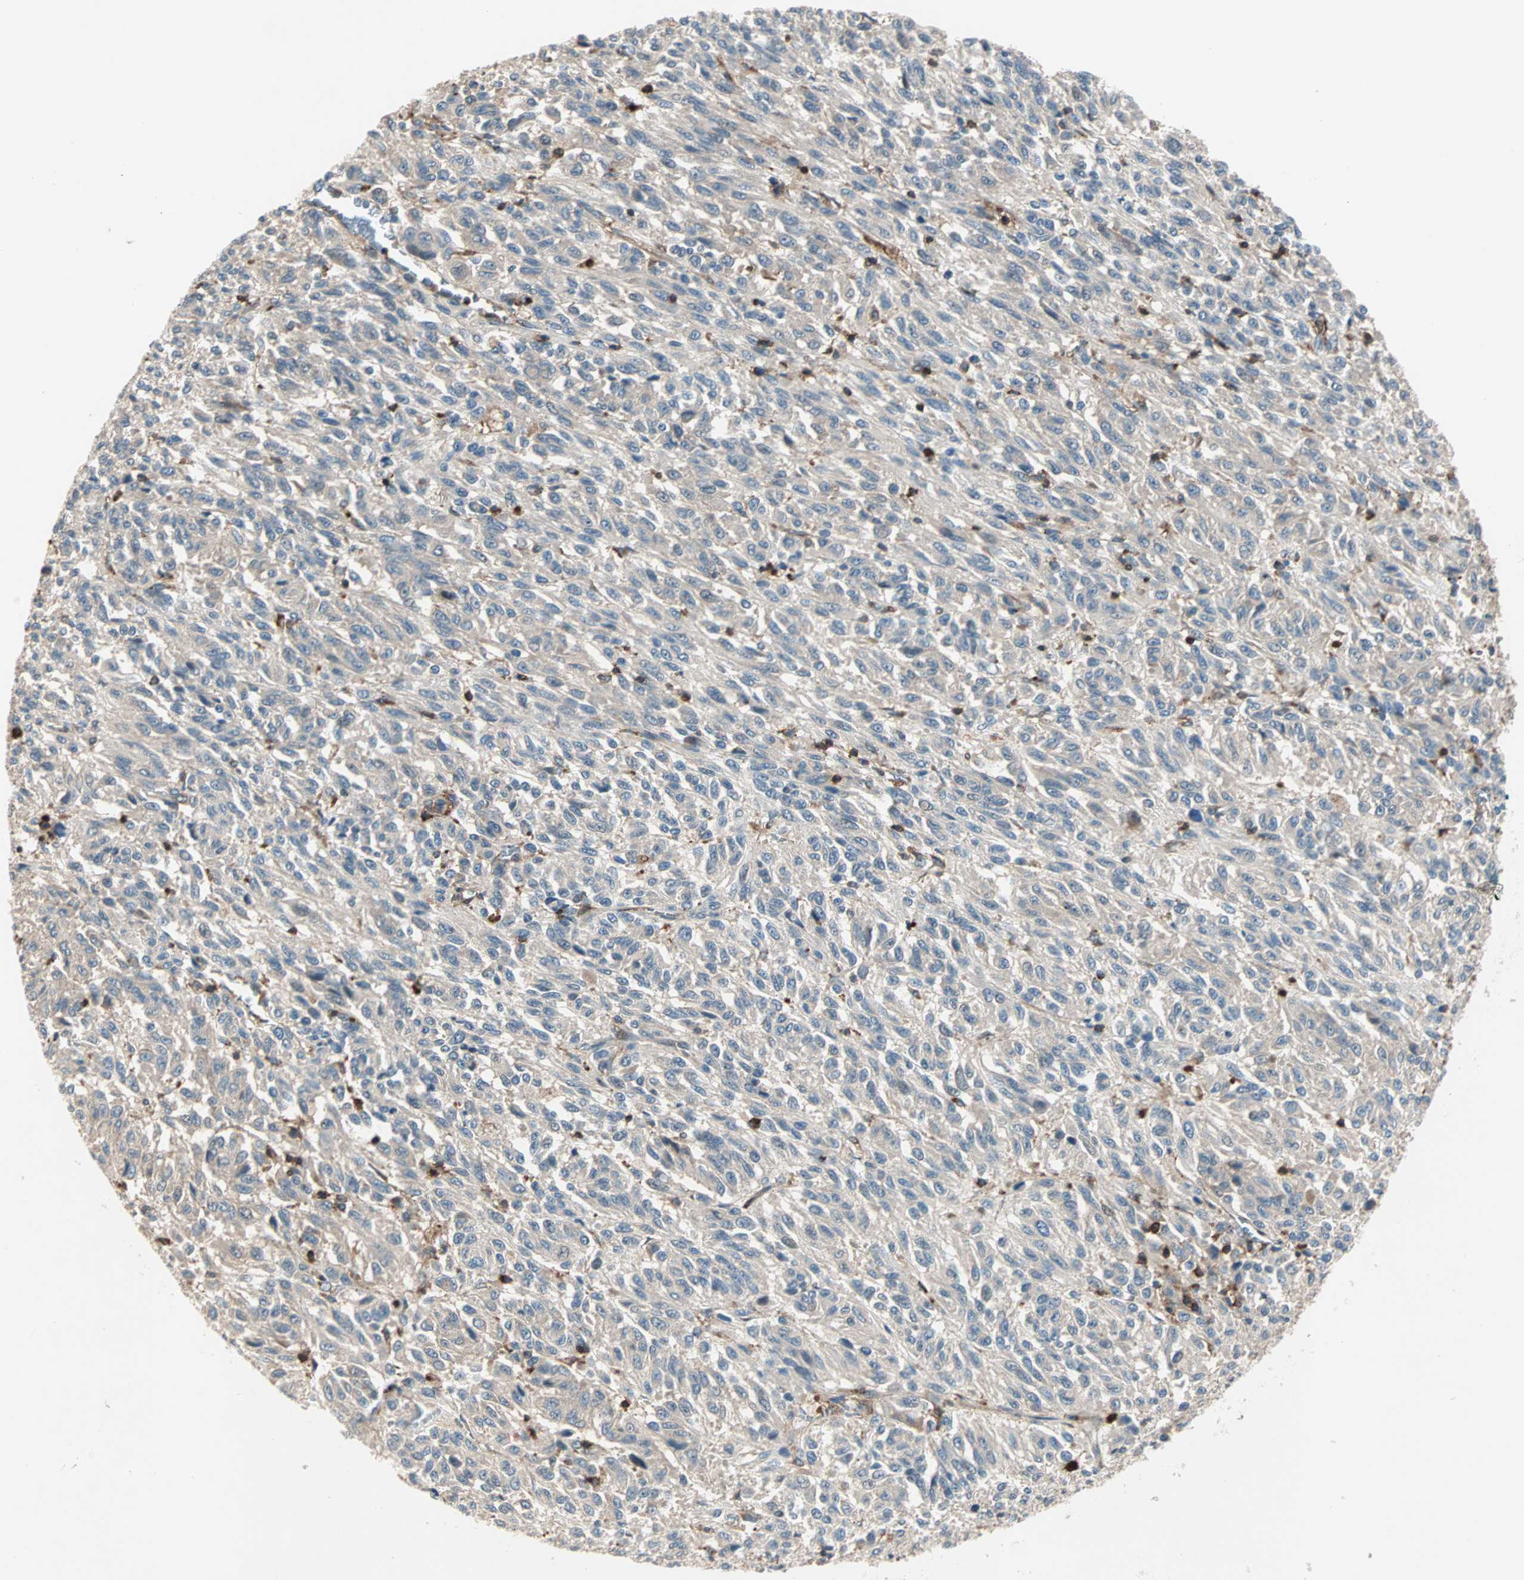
{"staining": {"intensity": "weak", "quantity": ">75%", "location": "cytoplasmic/membranous"}, "tissue": "melanoma", "cell_type": "Tumor cells", "image_type": "cancer", "snomed": [{"axis": "morphology", "description": "Malignant melanoma, Metastatic site"}, {"axis": "topography", "description": "Lung"}], "caption": "Tumor cells reveal low levels of weak cytoplasmic/membranous positivity in about >75% of cells in malignant melanoma (metastatic site). (DAB IHC, brown staining for protein, blue staining for nuclei).", "gene": "TEC", "patient": {"sex": "male", "age": 64}}